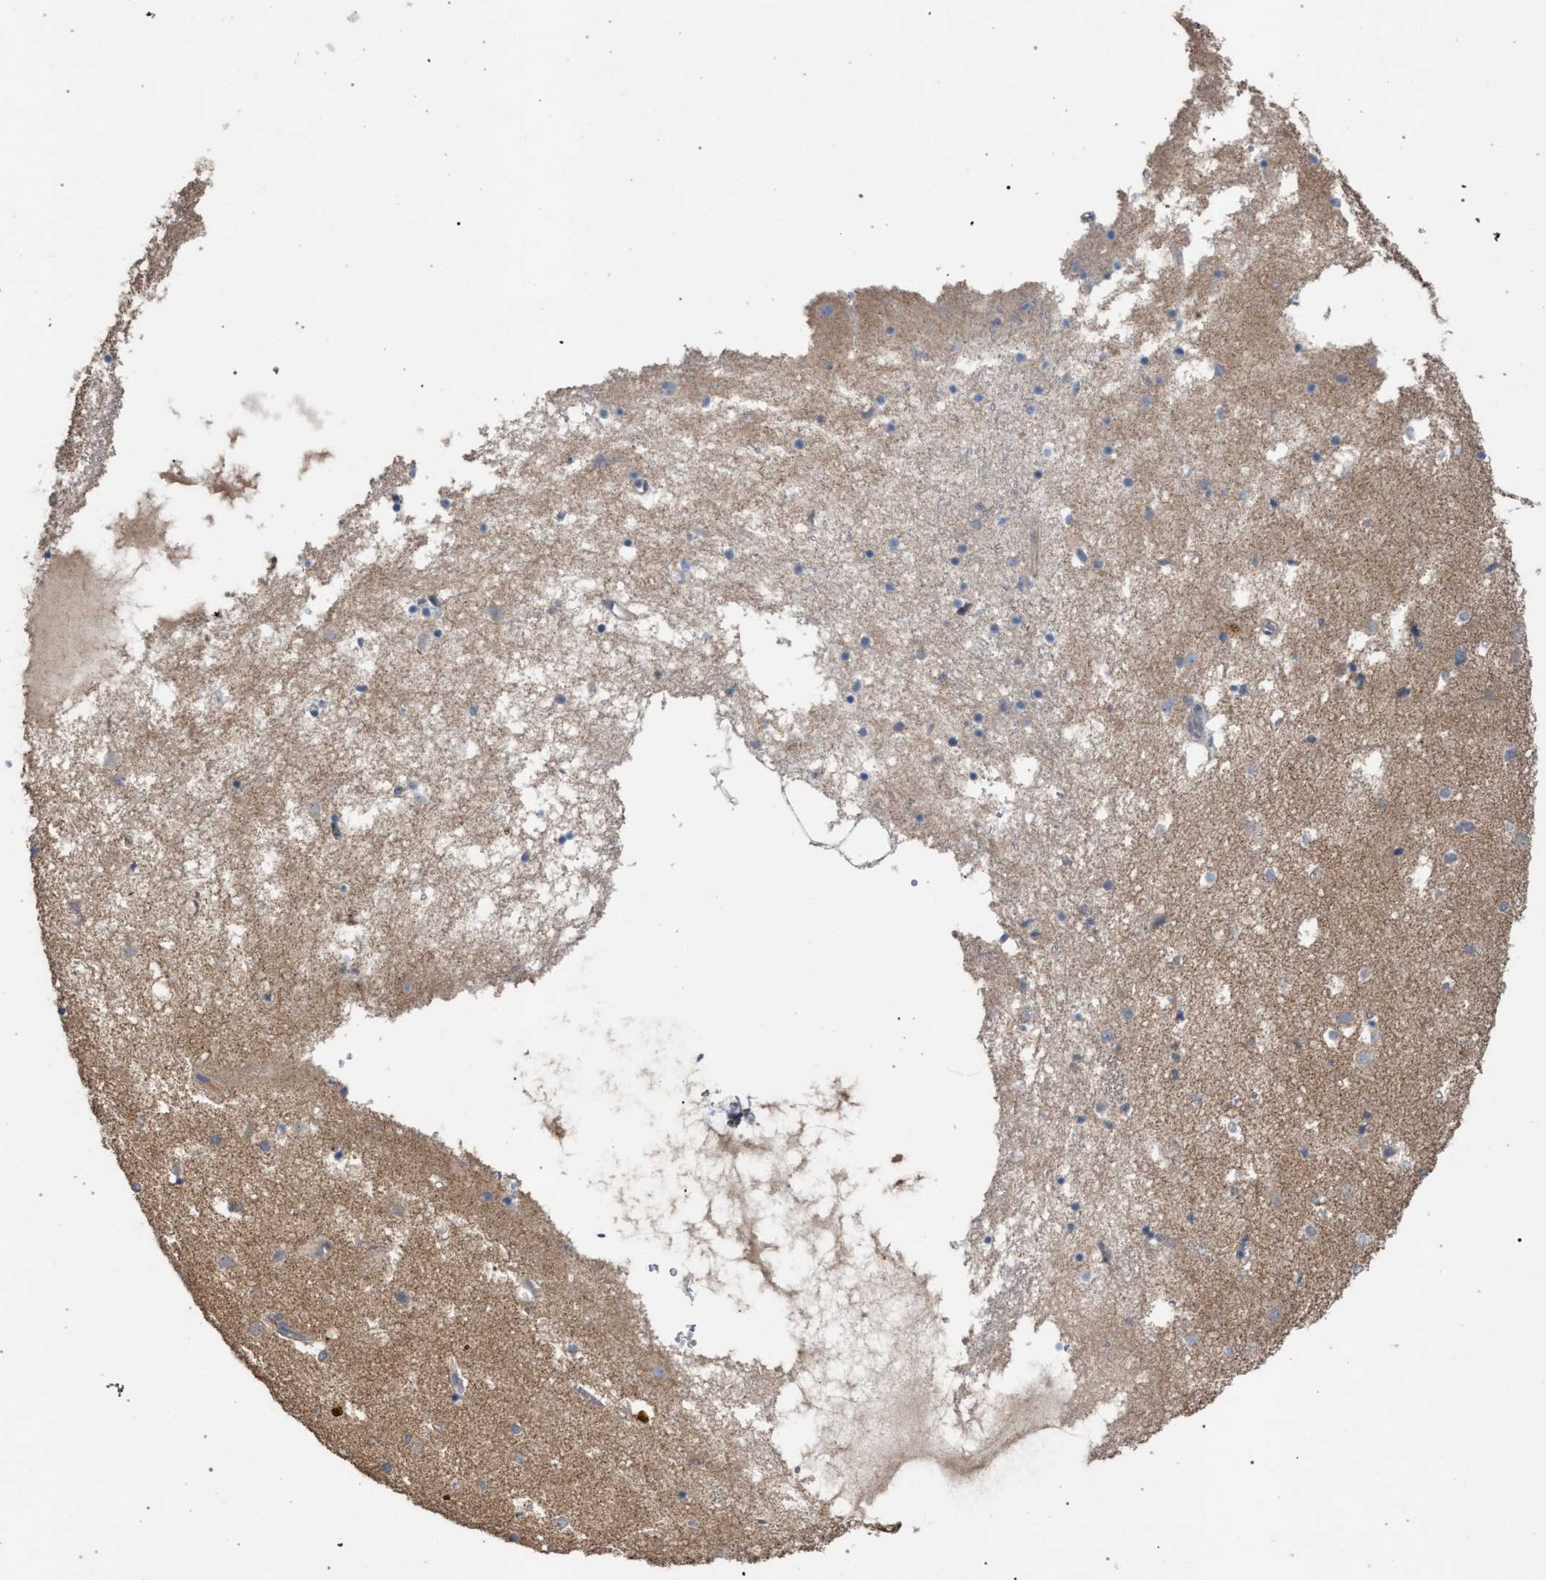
{"staining": {"intensity": "weak", "quantity": "<25%", "location": "cytoplasmic/membranous"}, "tissue": "caudate", "cell_type": "Glial cells", "image_type": "normal", "snomed": [{"axis": "morphology", "description": "Normal tissue, NOS"}, {"axis": "topography", "description": "Lateral ventricle wall"}], "caption": "Micrograph shows no significant protein expression in glial cells of benign caudate. Nuclei are stained in blue.", "gene": "TECPR1", "patient": {"sex": "male", "age": 70}}